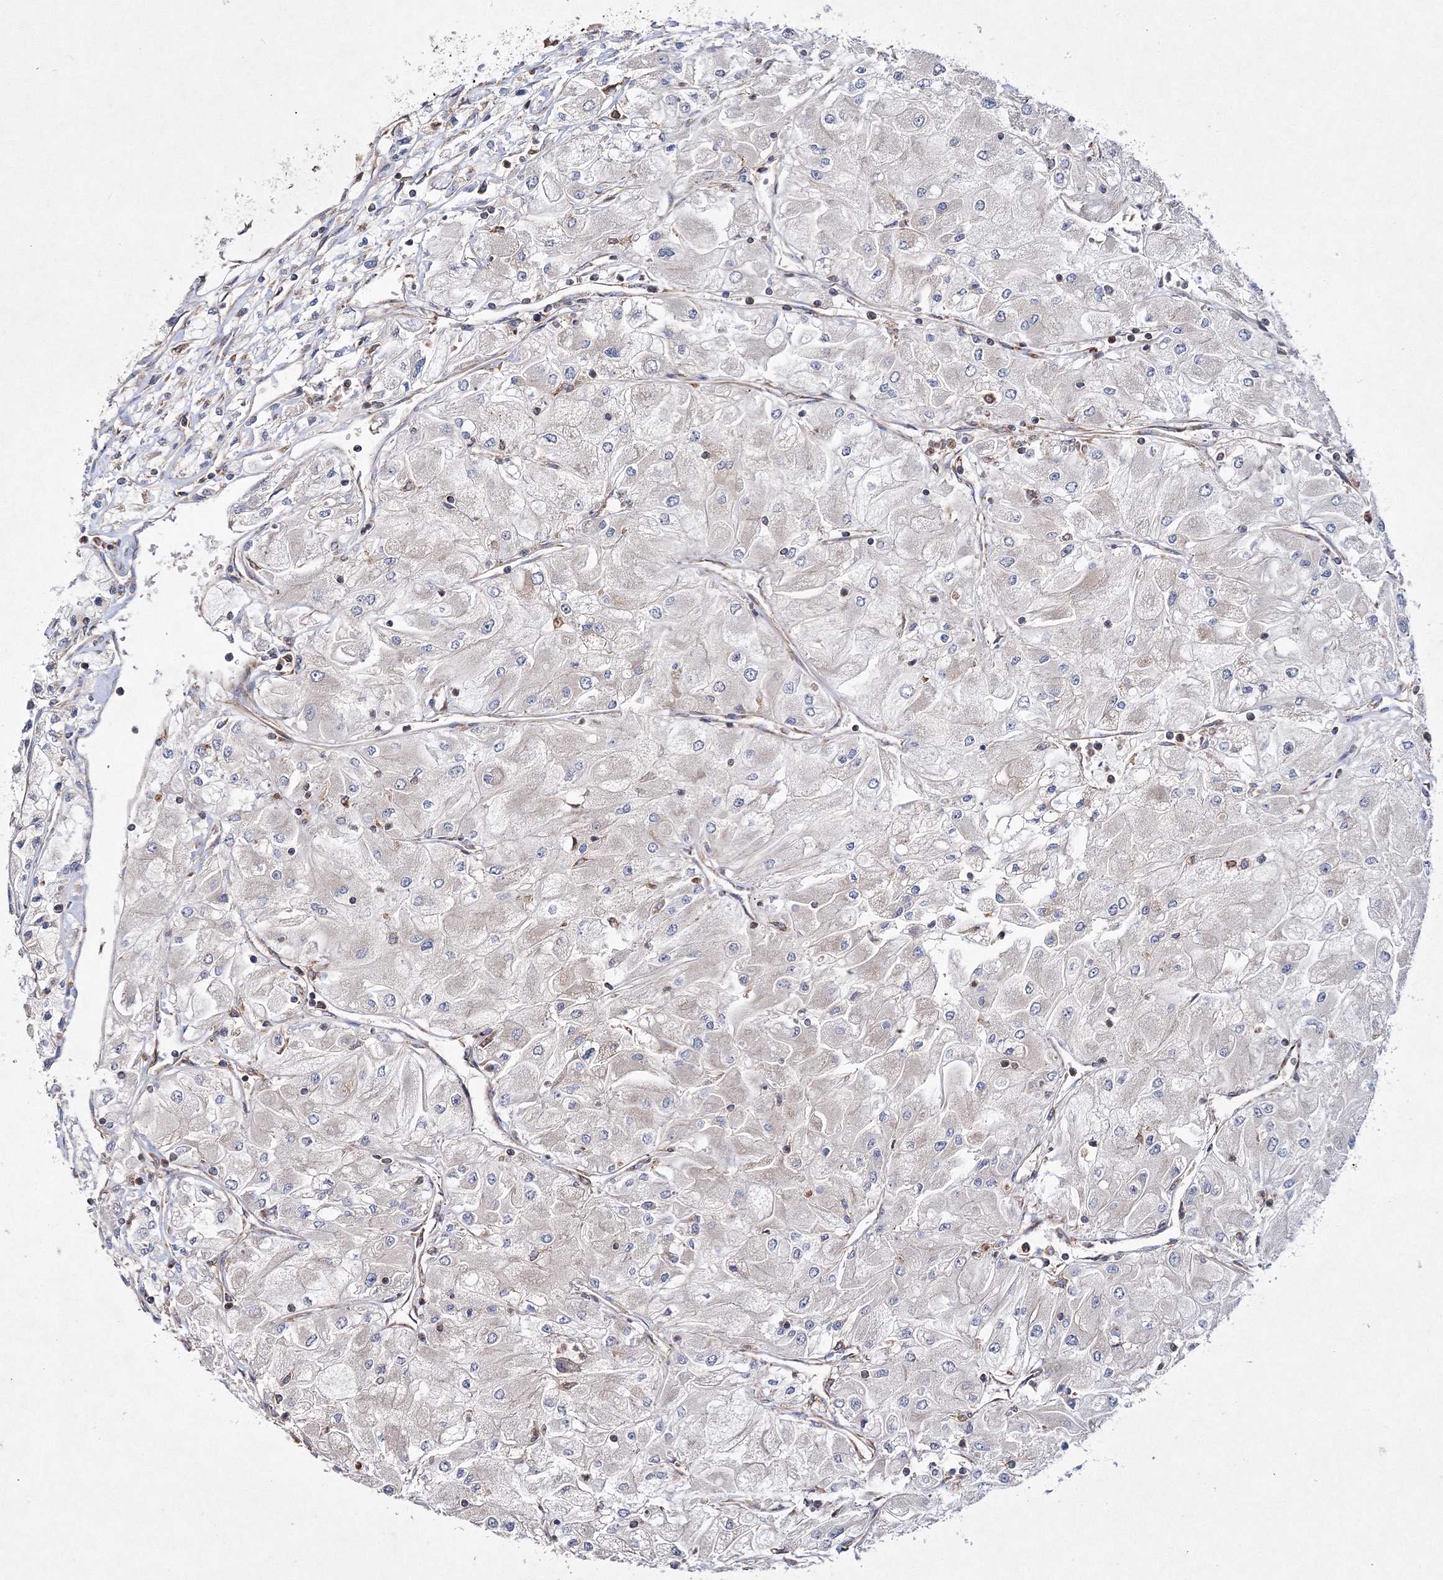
{"staining": {"intensity": "negative", "quantity": "none", "location": "none"}, "tissue": "renal cancer", "cell_type": "Tumor cells", "image_type": "cancer", "snomed": [{"axis": "morphology", "description": "Adenocarcinoma, NOS"}, {"axis": "topography", "description": "Kidney"}], "caption": "An image of human renal cancer (adenocarcinoma) is negative for staining in tumor cells.", "gene": "DNAJC13", "patient": {"sex": "male", "age": 80}}